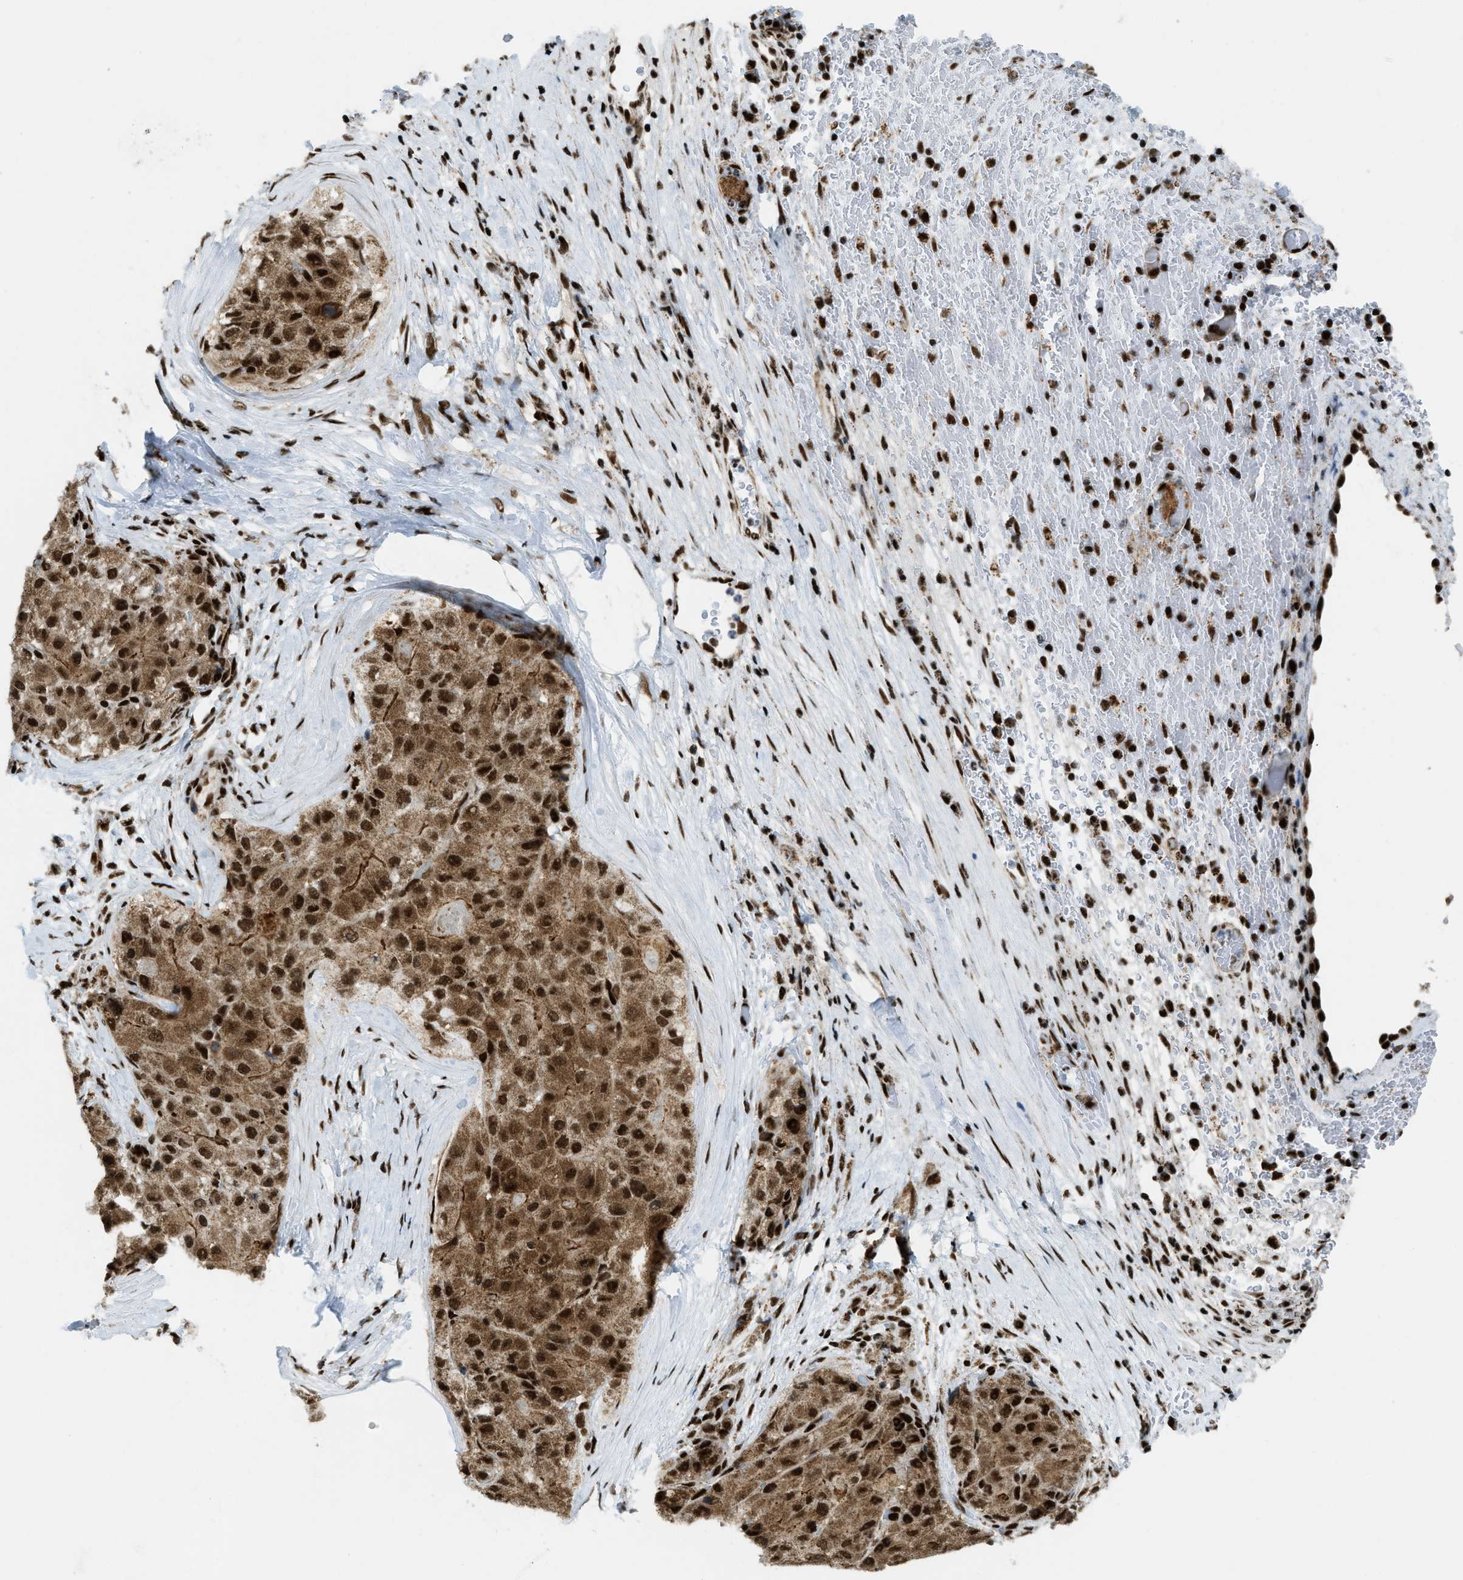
{"staining": {"intensity": "moderate", "quantity": ">75%", "location": "cytoplasmic/membranous,nuclear"}, "tissue": "liver cancer", "cell_type": "Tumor cells", "image_type": "cancer", "snomed": [{"axis": "morphology", "description": "Carcinoma, Hepatocellular, NOS"}, {"axis": "topography", "description": "Liver"}], "caption": "Hepatocellular carcinoma (liver) stained with a brown dye reveals moderate cytoplasmic/membranous and nuclear positive expression in about >75% of tumor cells.", "gene": "GABPB1", "patient": {"sex": "male", "age": 80}}